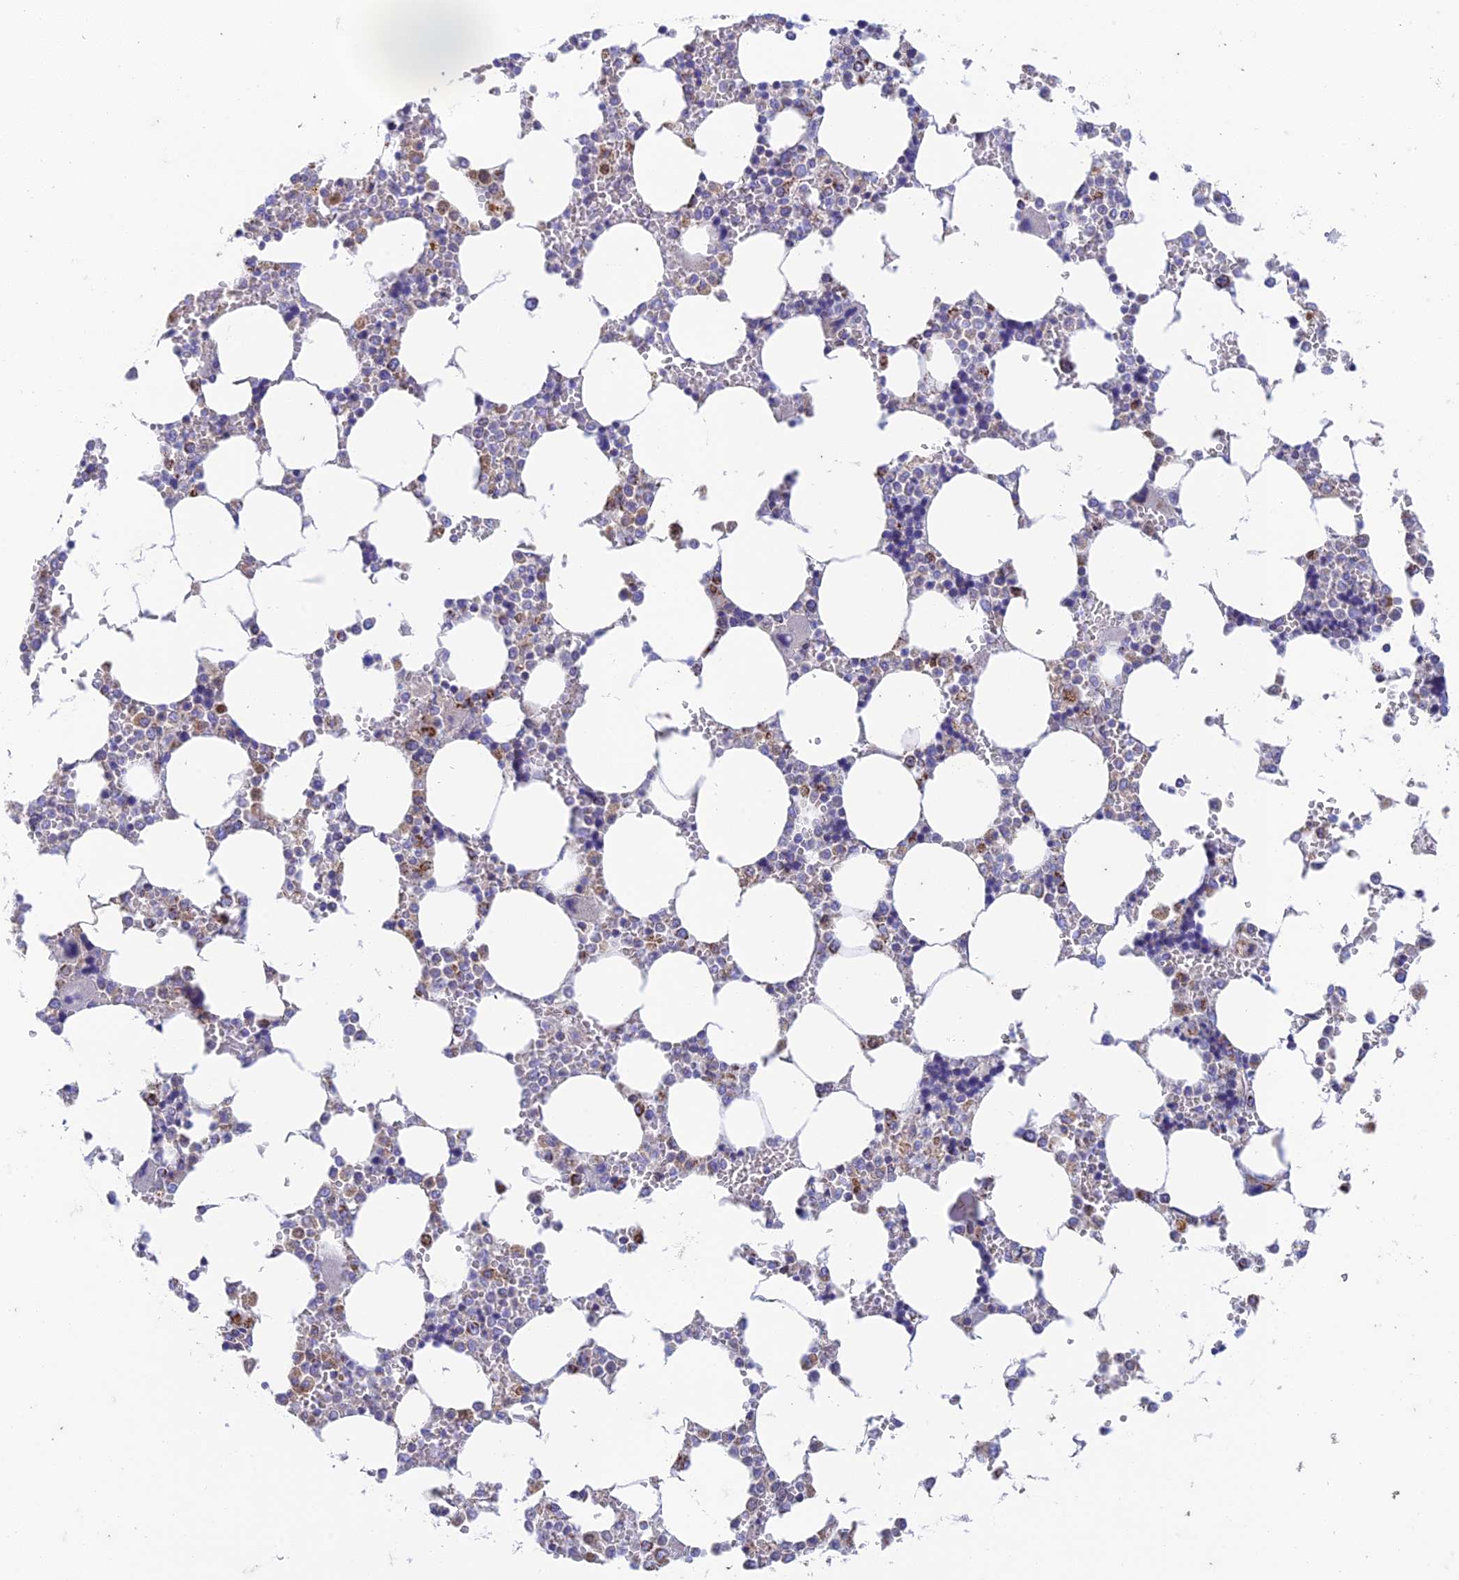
{"staining": {"intensity": "moderate", "quantity": "<25%", "location": "cytoplasmic/membranous"}, "tissue": "bone marrow", "cell_type": "Hematopoietic cells", "image_type": "normal", "snomed": [{"axis": "morphology", "description": "Normal tissue, NOS"}, {"axis": "topography", "description": "Bone marrow"}], "caption": "A low amount of moderate cytoplasmic/membranous expression is identified in about <25% of hematopoietic cells in unremarkable bone marrow. (DAB IHC with brightfield microscopy, high magnification).", "gene": "ZNF181", "patient": {"sex": "male", "age": 64}}